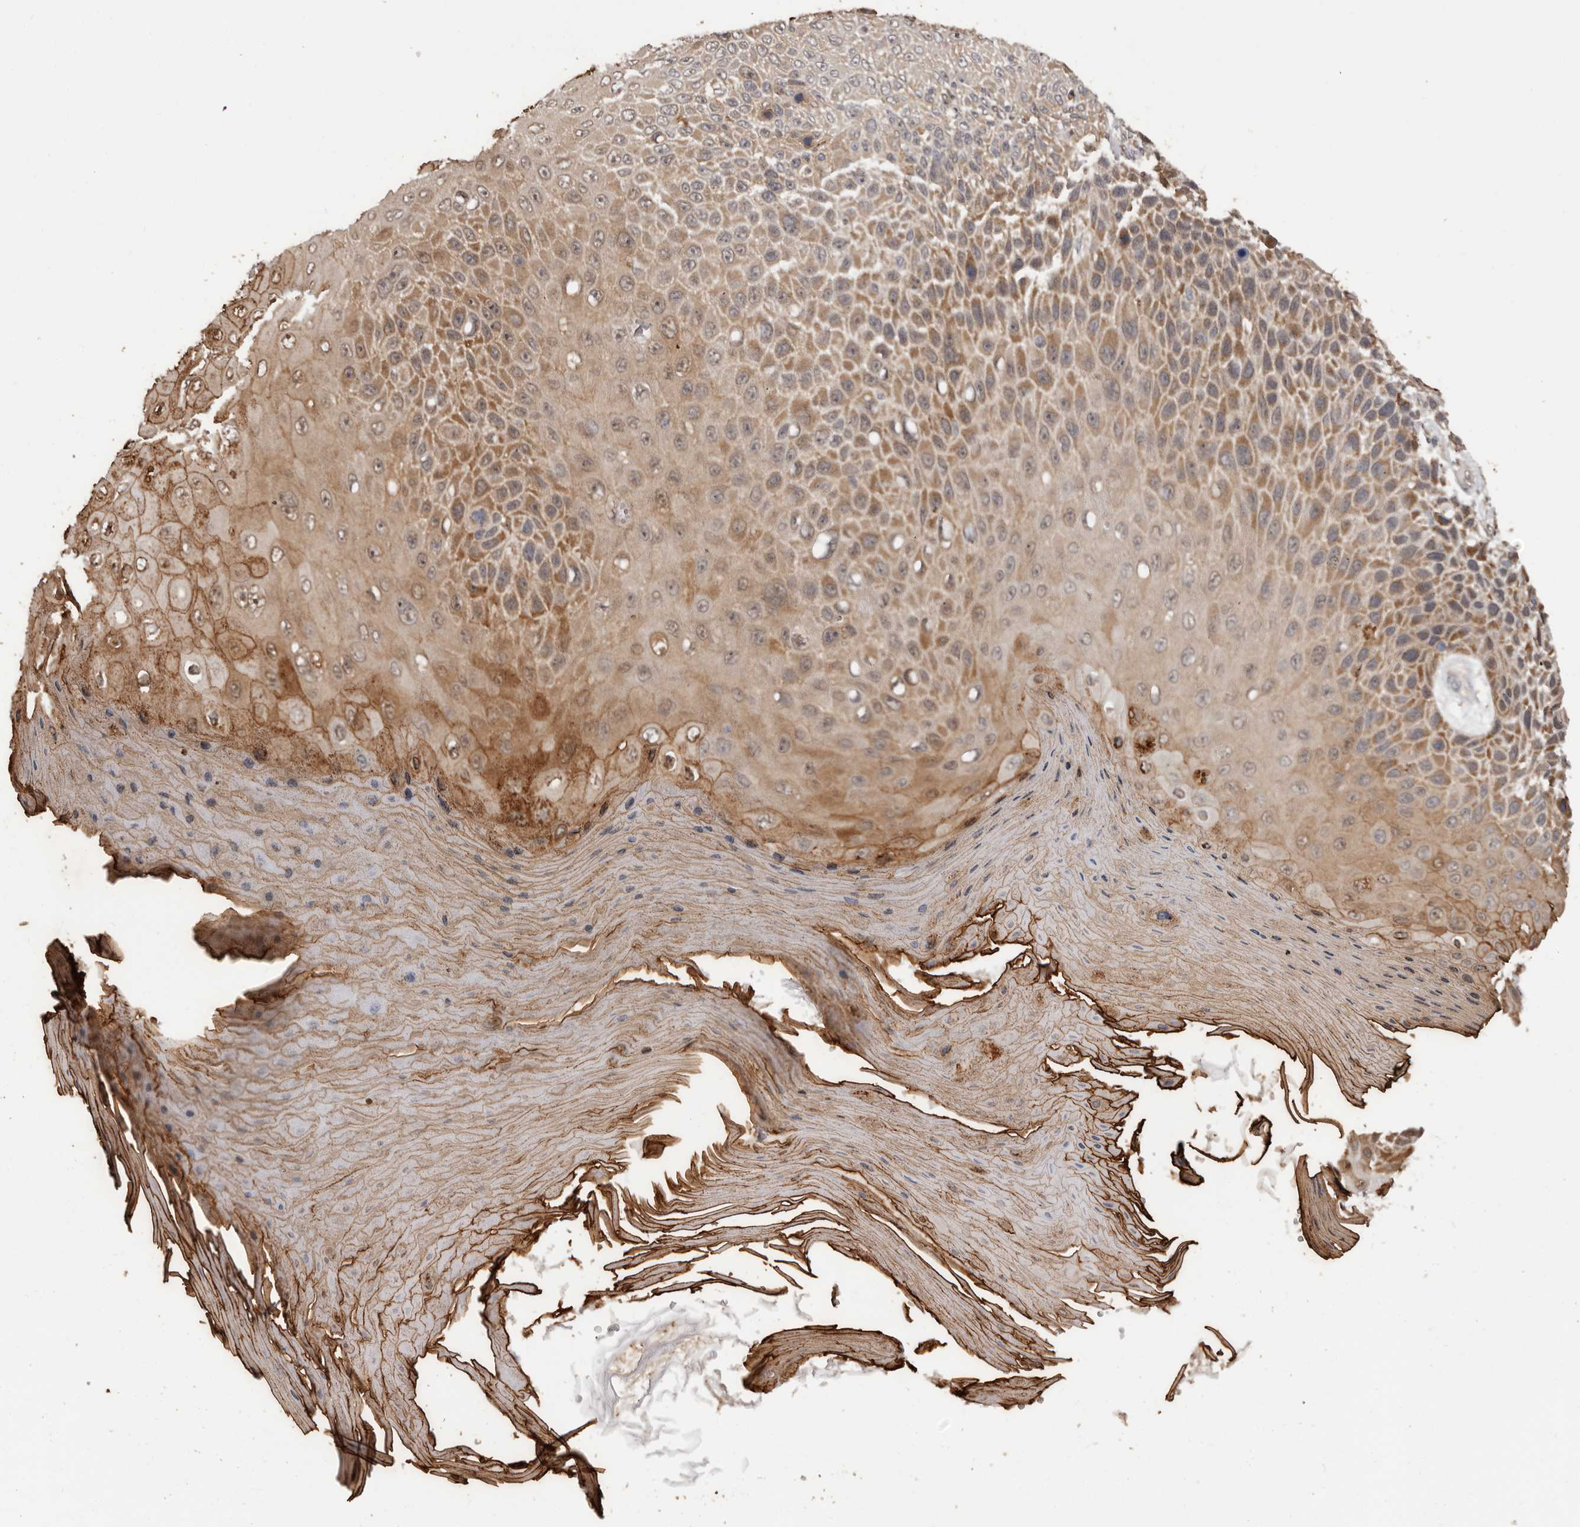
{"staining": {"intensity": "moderate", "quantity": ">75%", "location": "cytoplasmic/membranous"}, "tissue": "skin cancer", "cell_type": "Tumor cells", "image_type": "cancer", "snomed": [{"axis": "morphology", "description": "Squamous cell carcinoma, NOS"}, {"axis": "topography", "description": "Skin"}], "caption": "Immunohistochemical staining of human skin cancer (squamous cell carcinoma) shows moderate cytoplasmic/membranous protein positivity in approximately >75% of tumor cells.", "gene": "PRR12", "patient": {"sex": "female", "age": 88}}